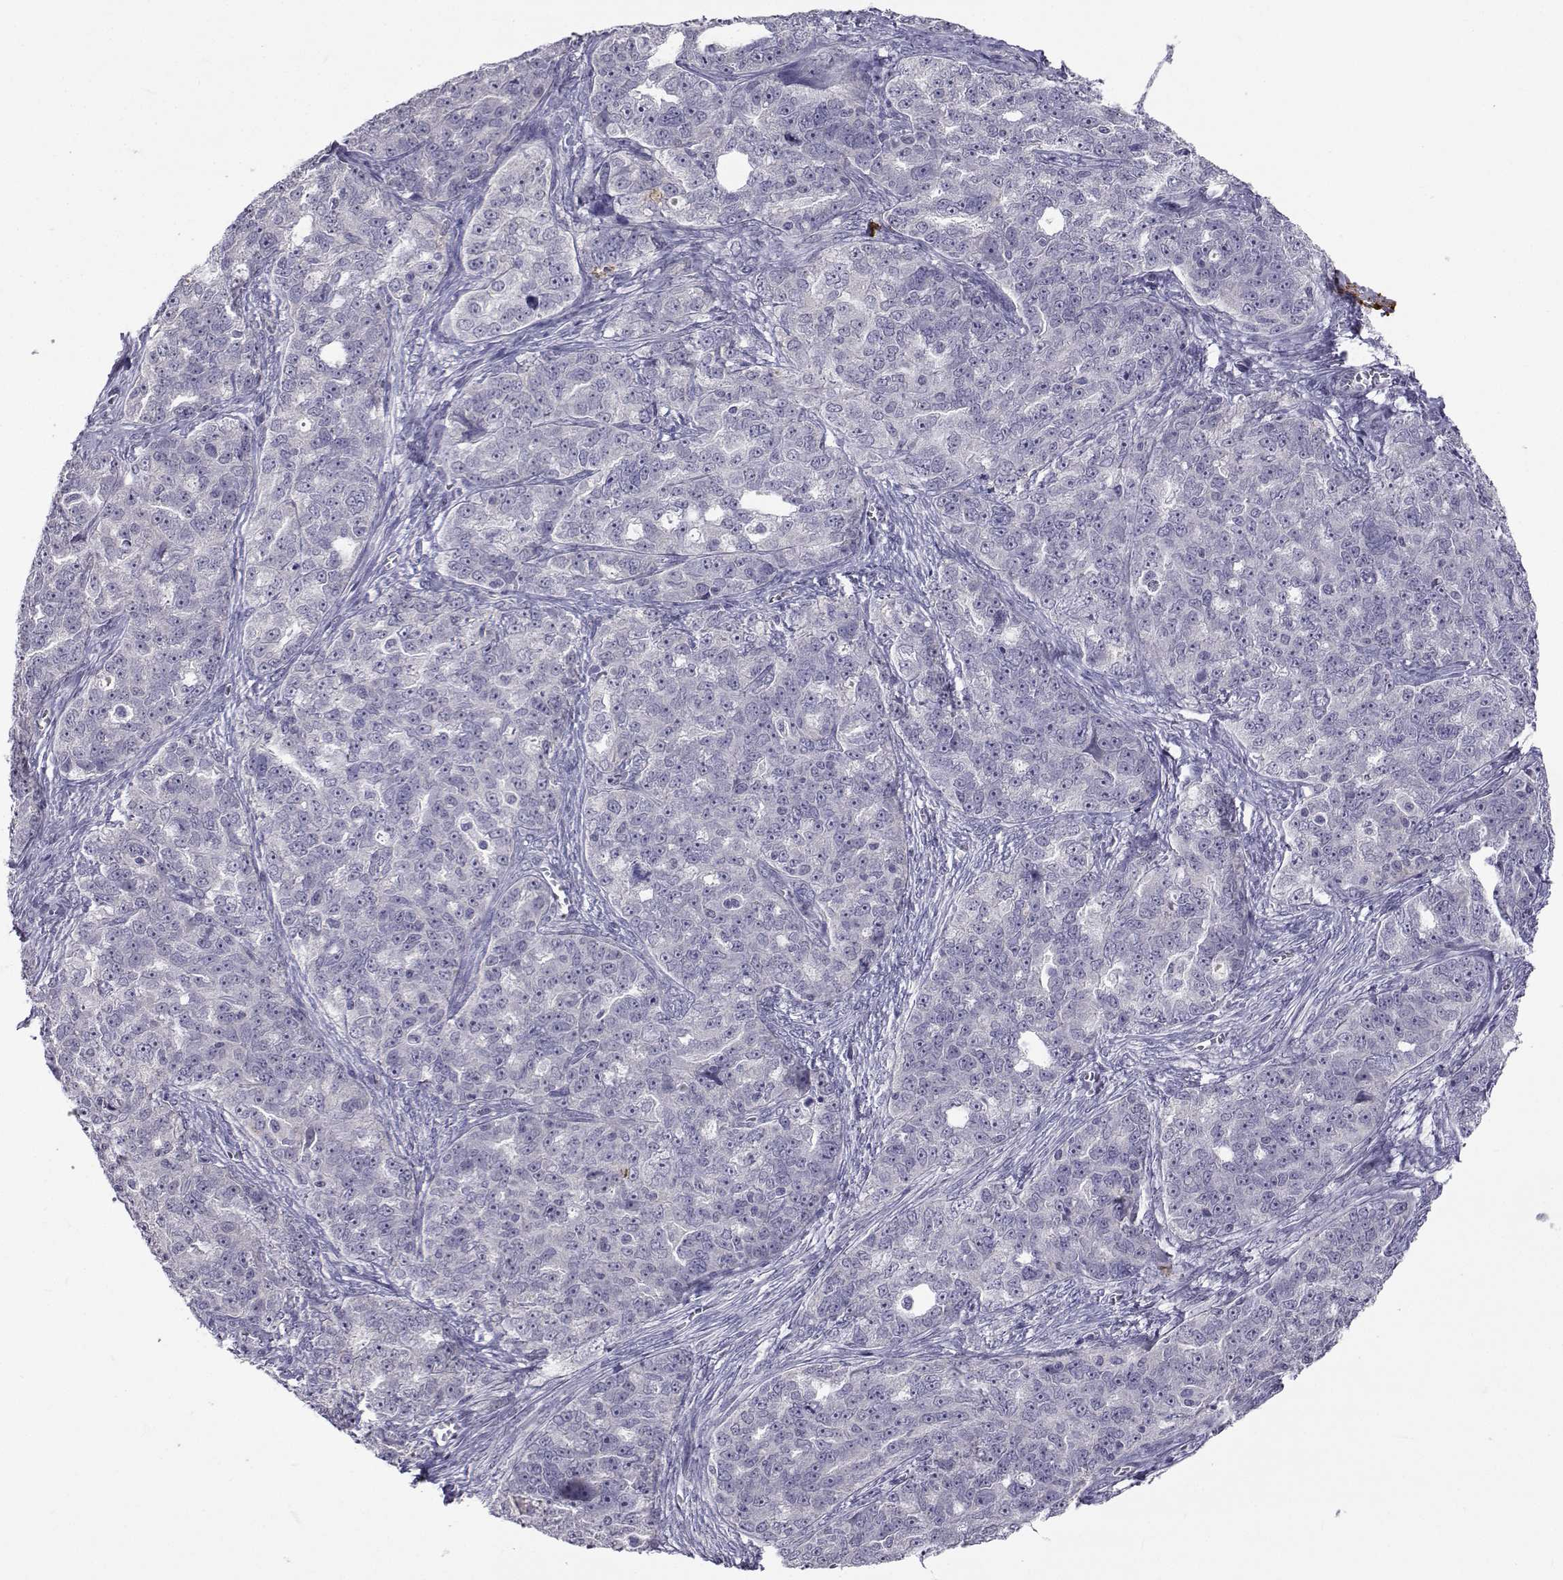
{"staining": {"intensity": "negative", "quantity": "none", "location": "none"}, "tissue": "ovarian cancer", "cell_type": "Tumor cells", "image_type": "cancer", "snomed": [{"axis": "morphology", "description": "Cystadenocarcinoma, serous, NOS"}, {"axis": "topography", "description": "Ovary"}], "caption": "Human serous cystadenocarcinoma (ovarian) stained for a protein using immunohistochemistry reveals no staining in tumor cells.", "gene": "SLC6A3", "patient": {"sex": "female", "age": 51}}